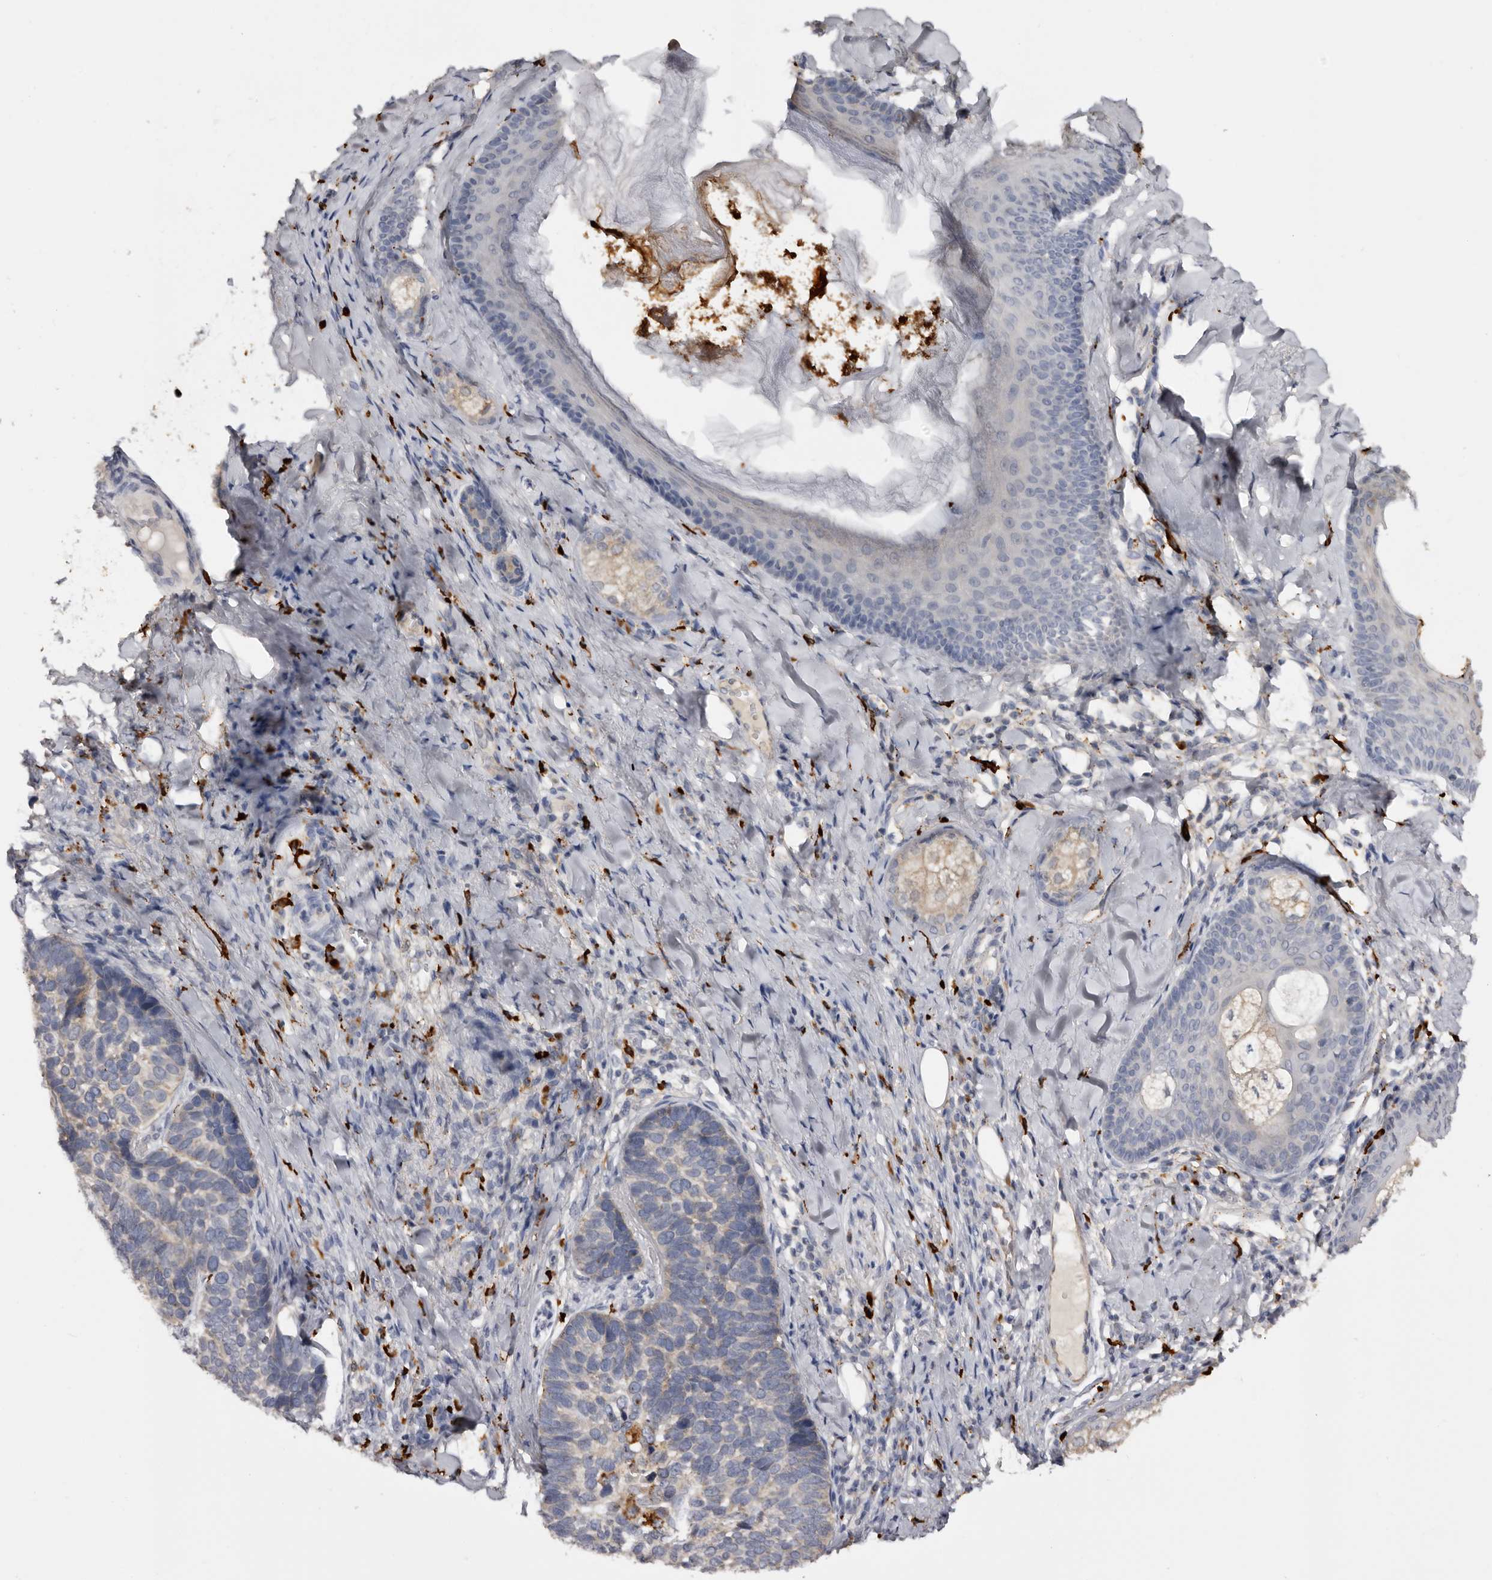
{"staining": {"intensity": "weak", "quantity": "25%-75%", "location": "cytoplasmic/membranous"}, "tissue": "skin cancer", "cell_type": "Tumor cells", "image_type": "cancer", "snomed": [{"axis": "morphology", "description": "Basal cell carcinoma"}, {"axis": "topography", "description": "Skin"}], "caption": "An immunohistochemistry (IHC) image of neoplastic tissue is shown. Protein staining in brown labels weak cytoplasmic/membranous positivity in skin cancer (basal cell carcinoma) within tumor cells.", "gene": "DAP", "patient": {"sex": "male", "age": 62}}